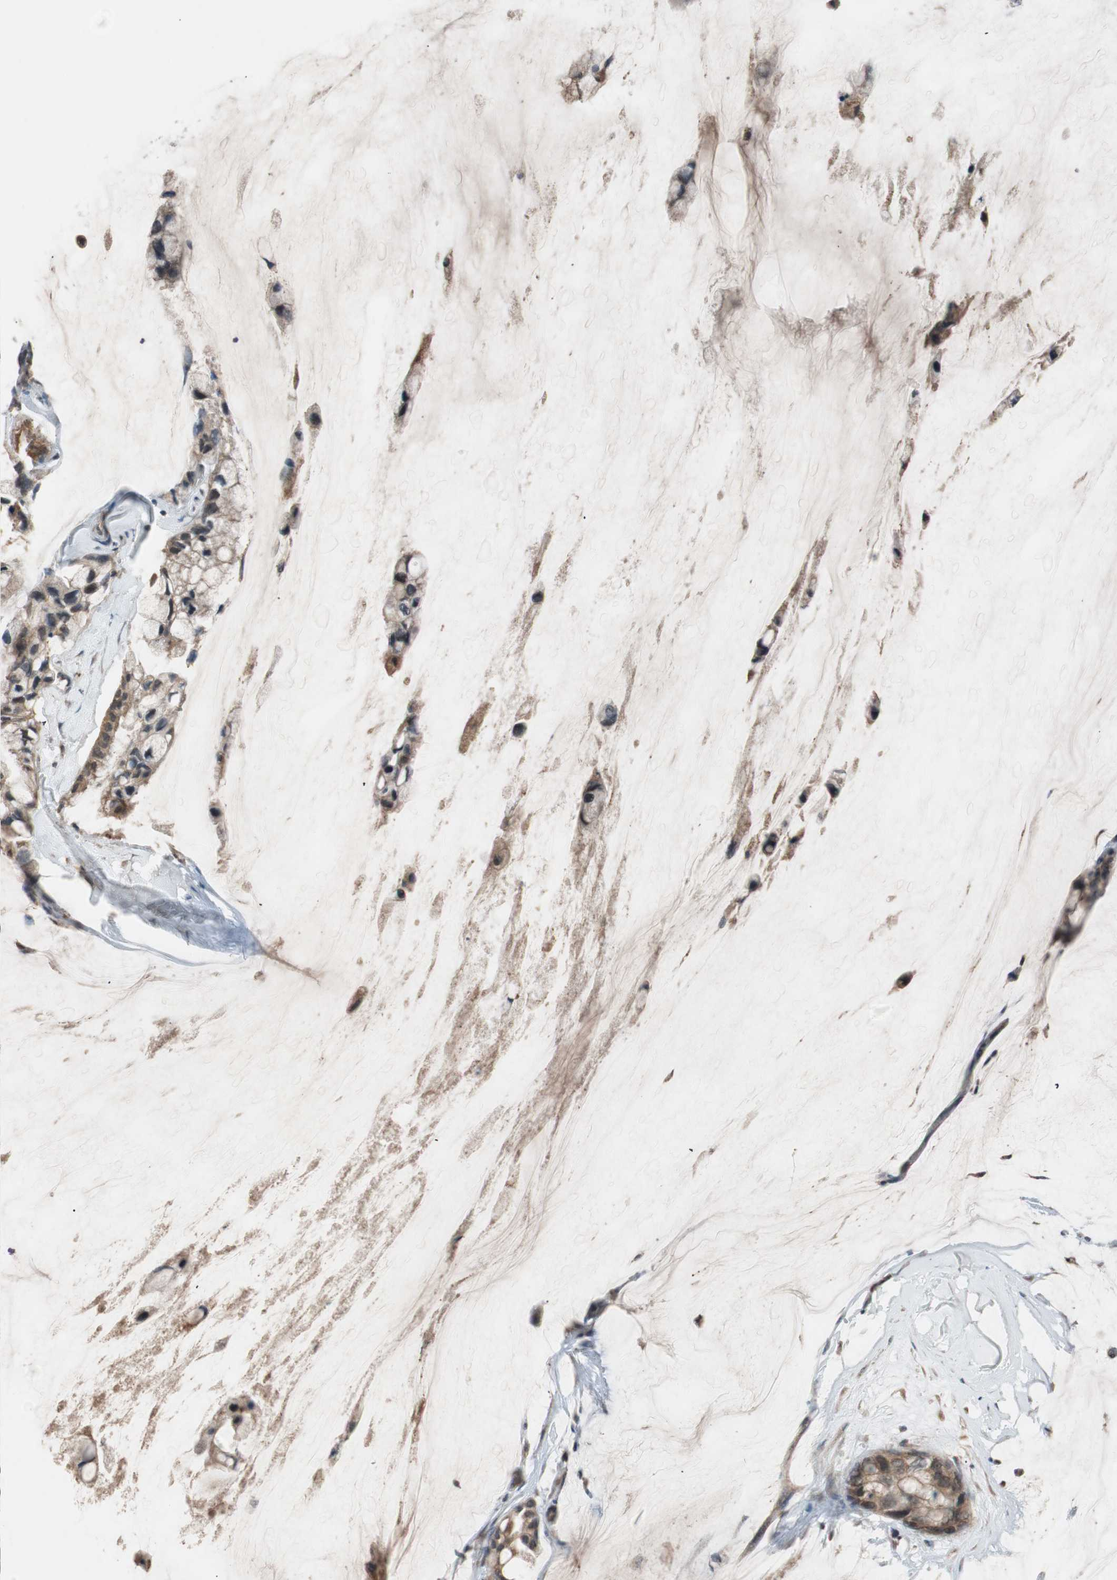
{"staining": {"intensity": "moderate", "quantity": ">75%", "location": "cytoplasmic/membranous"}, "tissue": "ovarian cancer", "cell_type": "Tumor cells", "image_type": "cancer", "snomed": [{"axis": "morphology", "description": "Cystadenocarcinoma, mucinous, NOS"}, {"axis": "topography", "description": "Ovary"}], "caption": "Immunohistochemical staining of human ovarian mucinous cystadenocarcinoma demonstrates moderate cytoplasmic/membranous protein expression in approximately >75% of tumor cells. (brown staining indicates protein expression, while blue staining denotes nuclei).", "gene": "GLB1", "patient": {"sex": "female", "age": 39}}